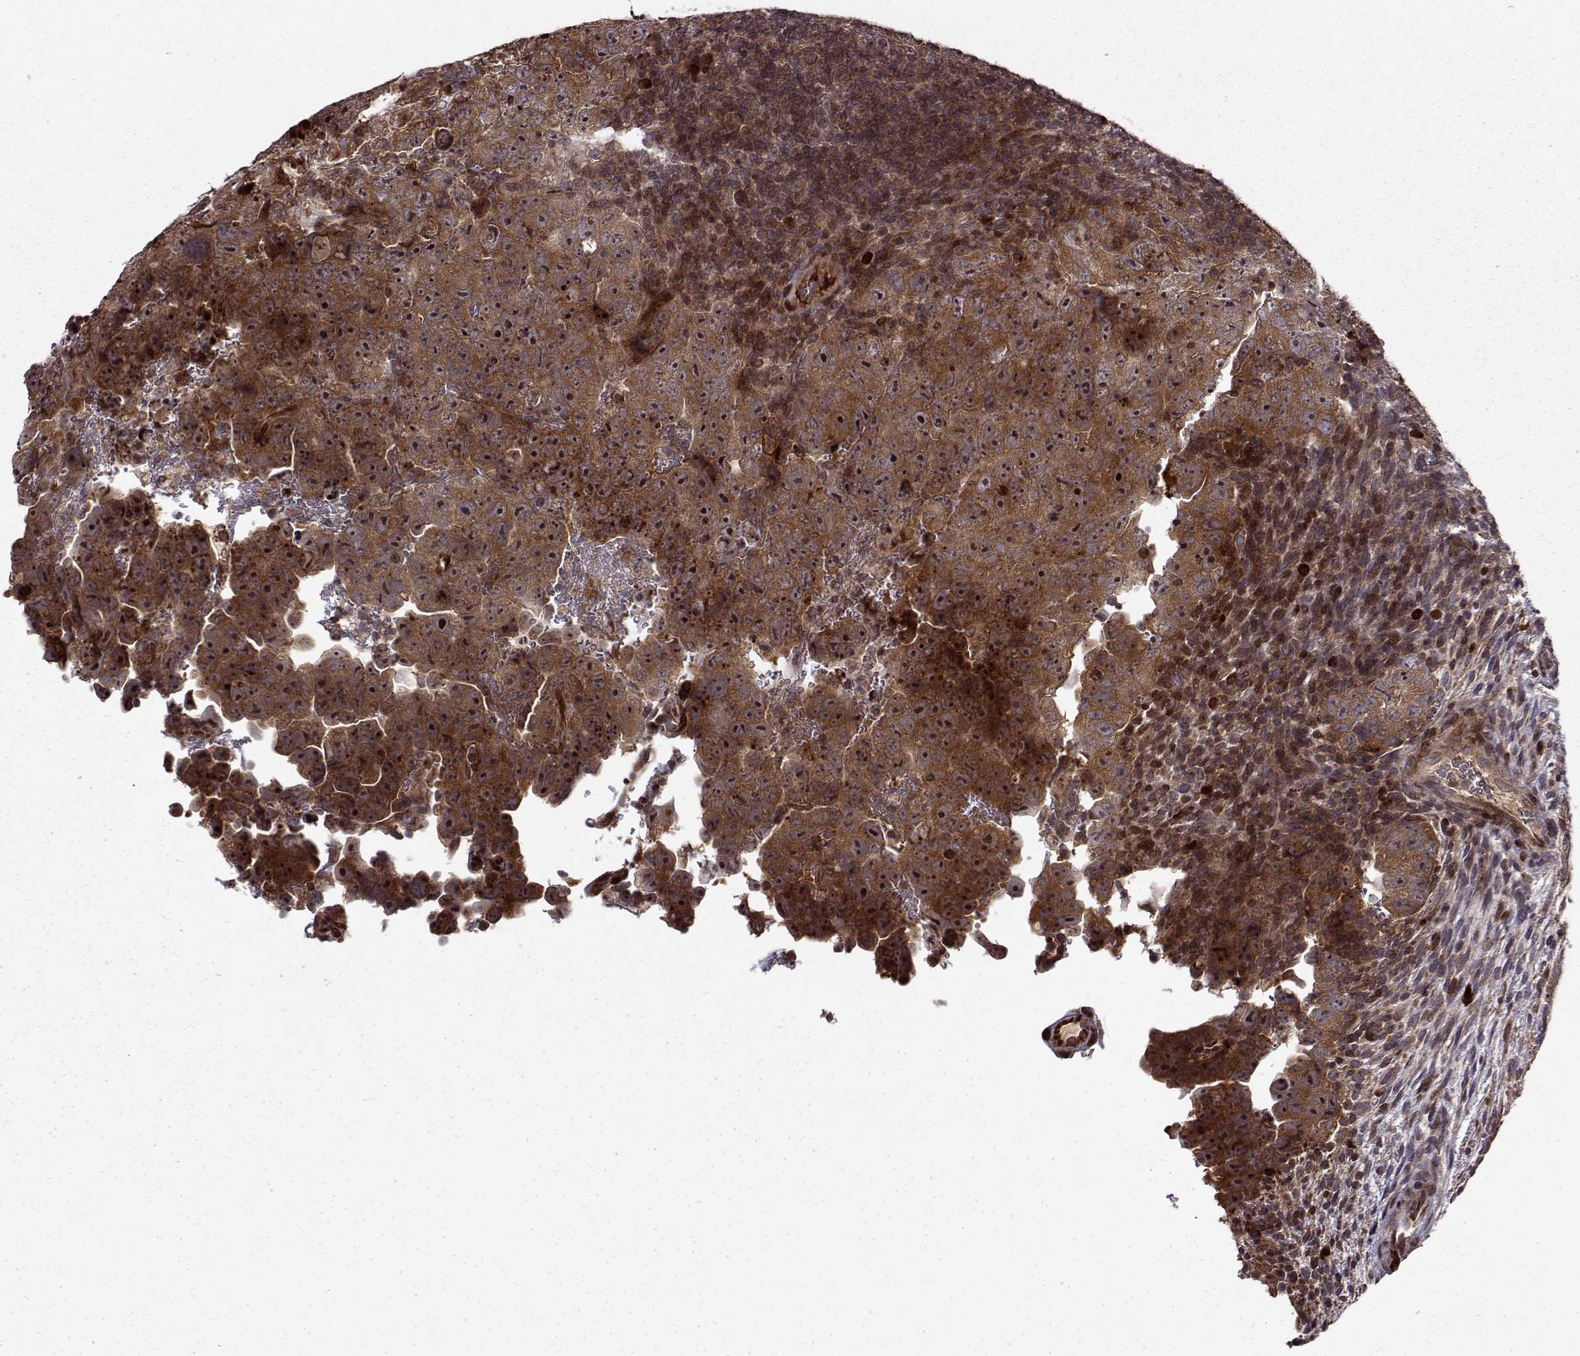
{"staining": {"intensity": "strong", "quantity": ">75%", "location": "cytoplasmic/membranous"}, "tissue": "testis cancer", "cell_type": "Tumor cells", "image_type": "cancer", "snomed": [{"axis": "morphology", "description": "Carcinoma, Embryonal, NOS"}, {"axis": "topography", "description": "Testis"}], "caption": "Protein staining demonstrates strong cytoplasmic/membranous positivity in approximately >75% of tumor cells in testis embryonal carcinoma.", "gene": "RPL31", "patient": {"sex": "male", "age": 24}}